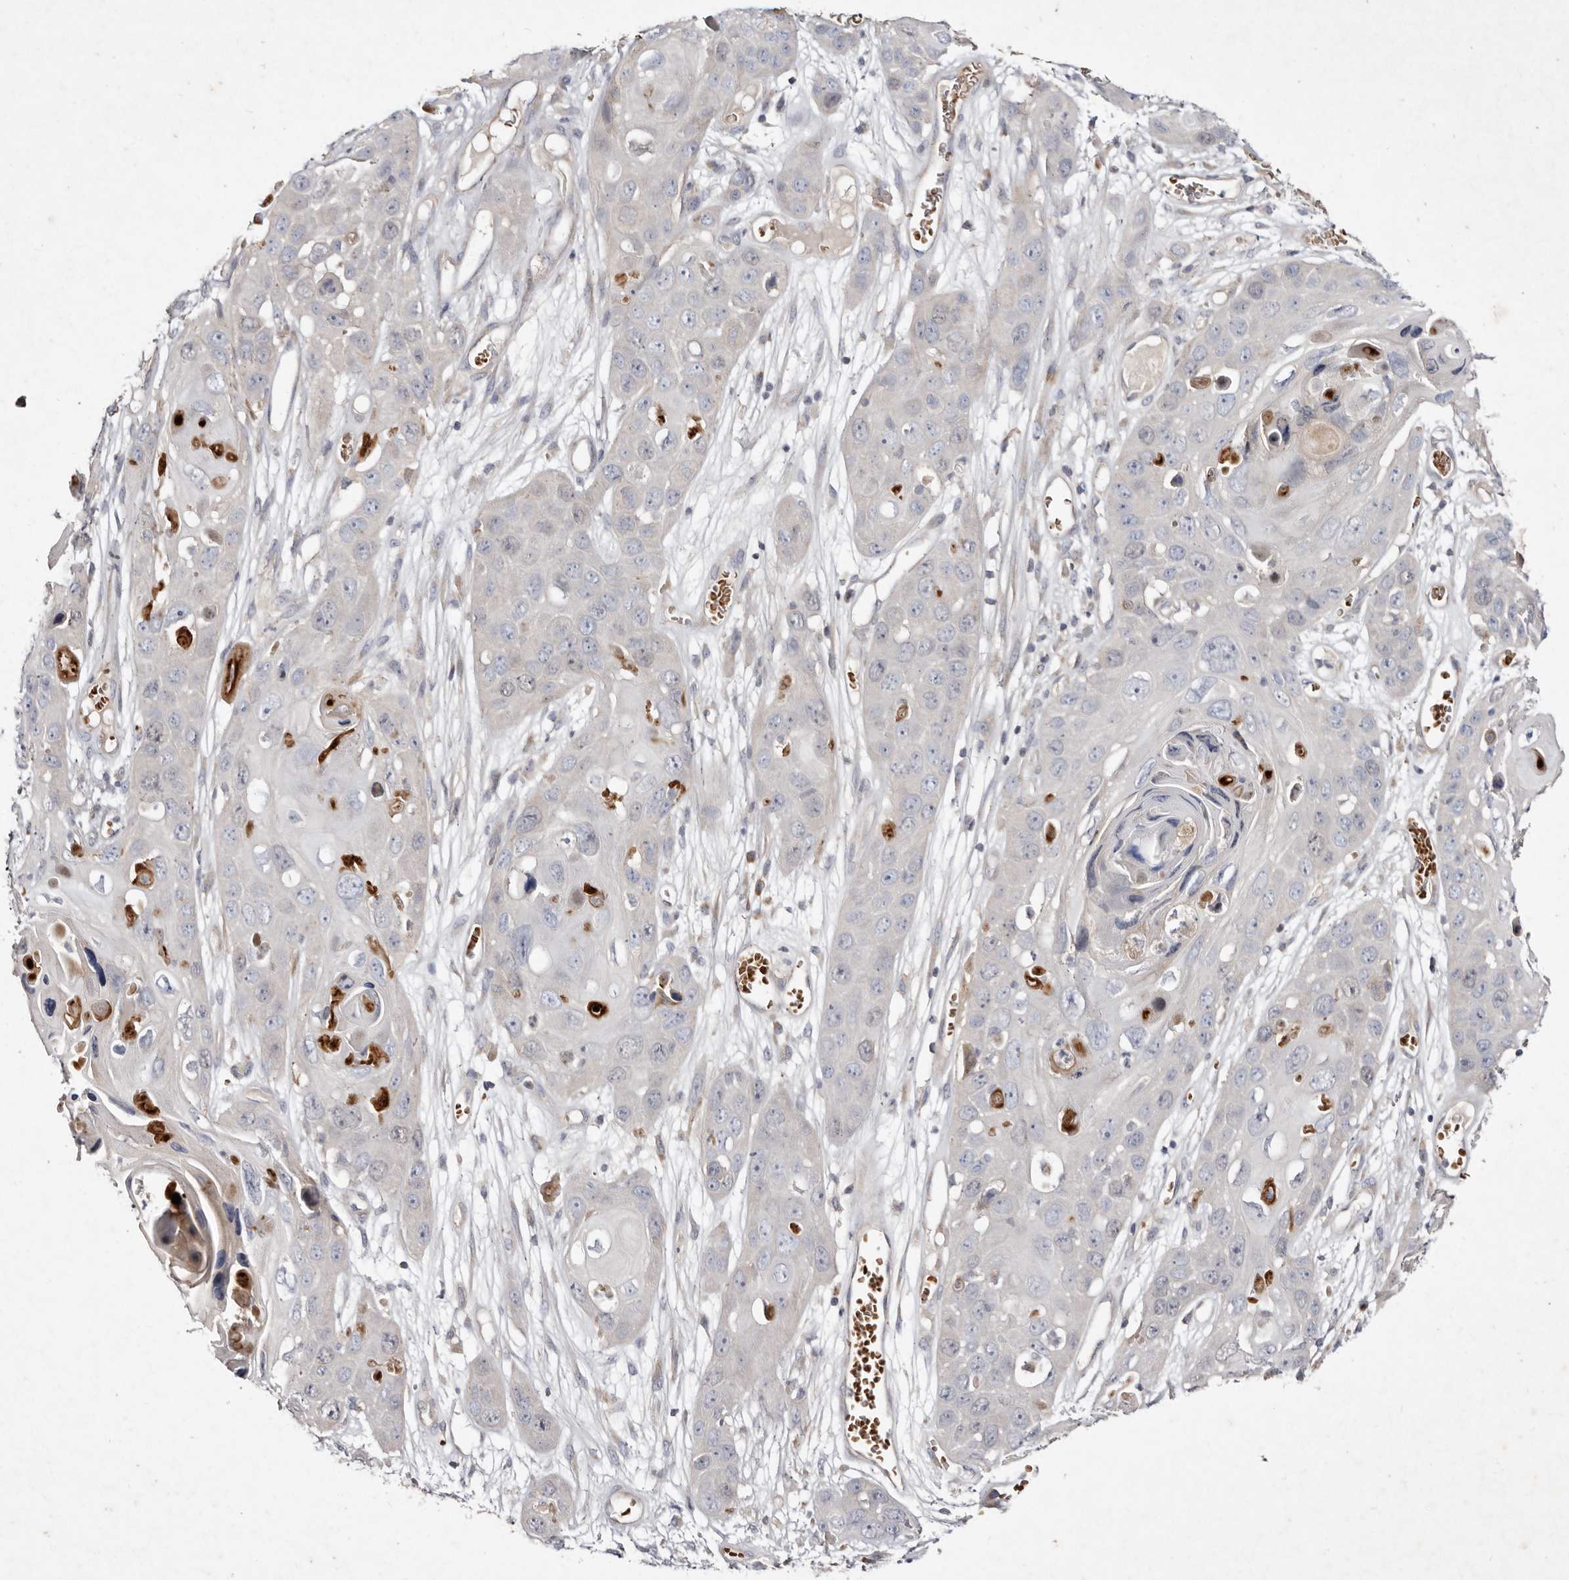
{"staining": {"intensity": "negative", "quantity": "none", "location": "none"}, "tissue": "skin cancer", "cell_type": "Tumor cells", "image_type": "cancer", "snomed": [{"axis": "morphology", "description": "Squamous cell carcinoma, NOS"}, {"axis": "topography", "description": "Skin"}], "caption": "This is a micrograph of IHC staining of skin cancer, which shows no positivity in tumor cells.", "gene": "SLC25A20", "patient": {"sex": "male", "age": 55}}